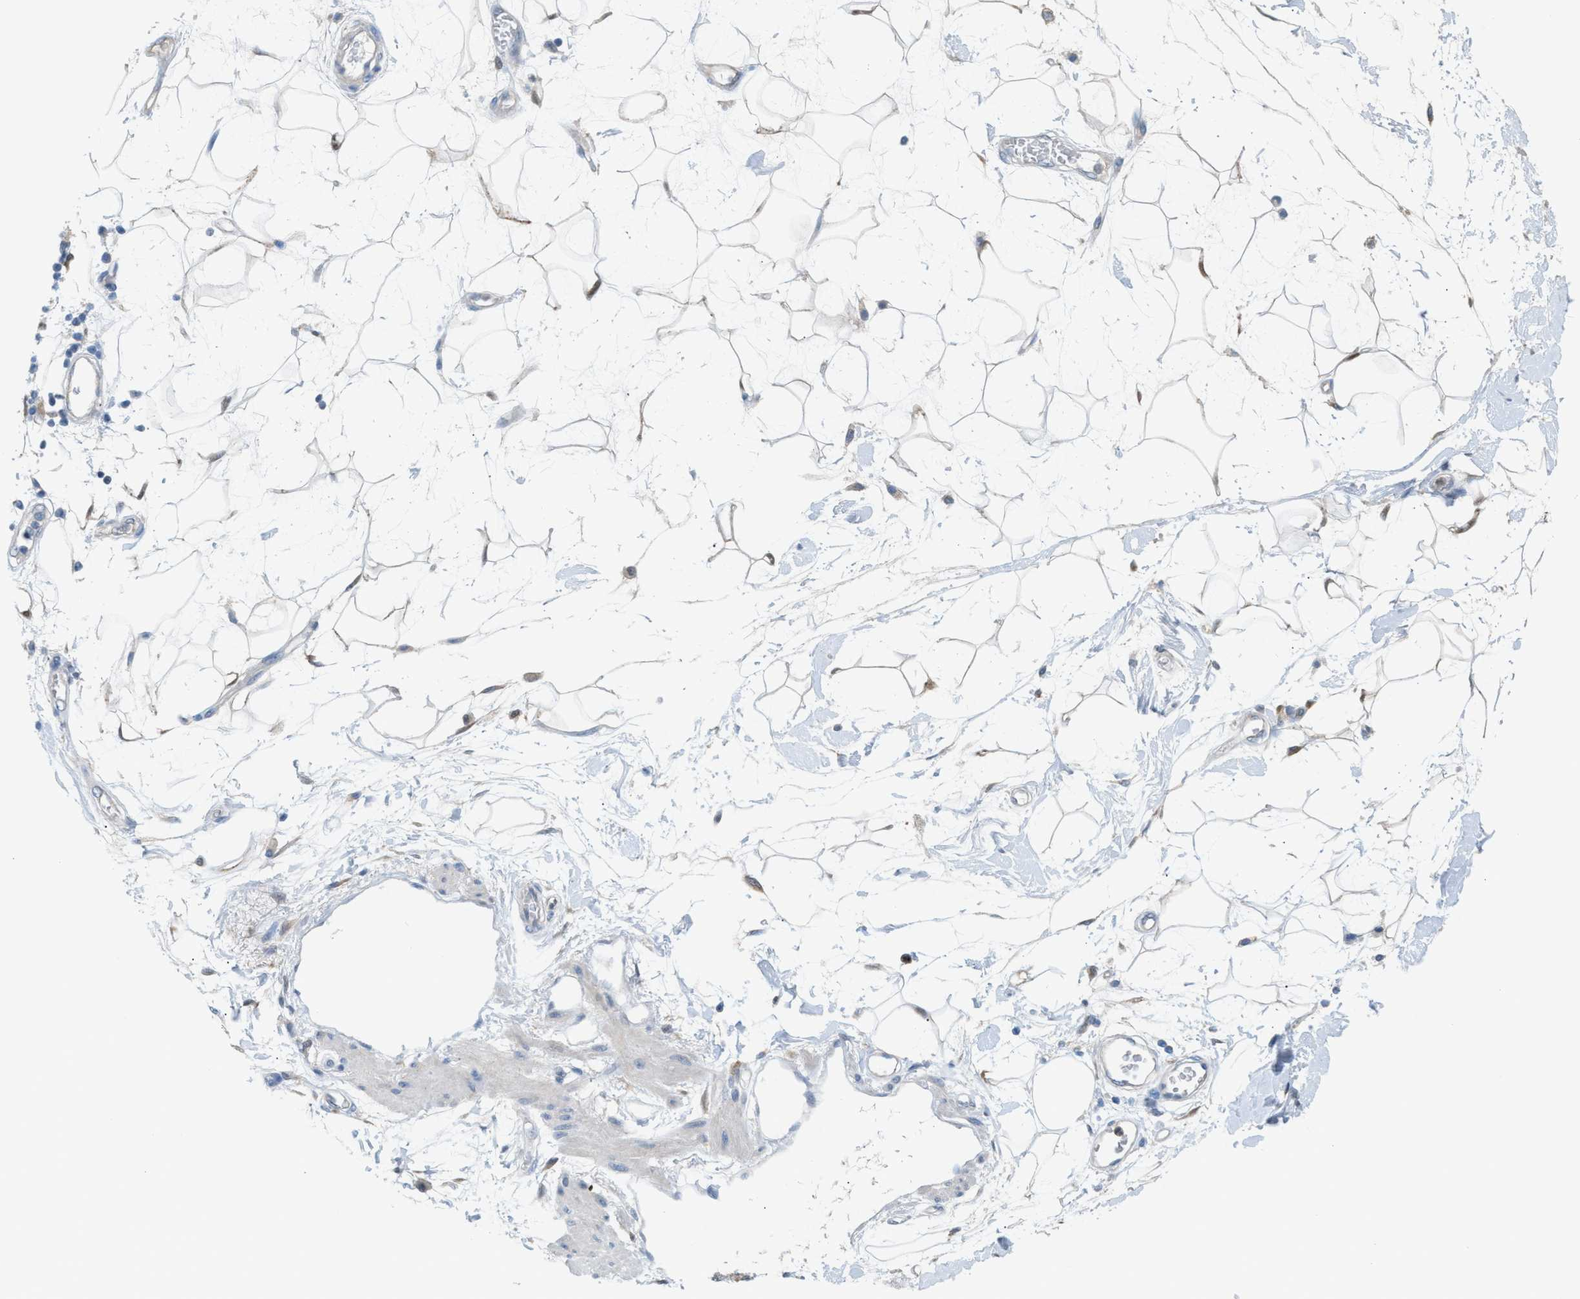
{"staining": {"intensity": "negative", "quantity": "none", "location": "none"}, "tissue": "adipose tissue", "cell_type": "Adipocytes", "image_type": "normal", "snomed": [{"axis": "morphology", "description": "Normal tissue, NOS"}, {"axis": "morphology", "description": "Adenocarcinoma, NOS"}, {"axis": "topography", "description": "Duodenum"}, {"axis": "topography", "description": "Peripheral nerve tissue"}], "caption": "A high-resolution image shows immunohistochemistry staining of normal adipose tissue, which shows no significant positivity in adipocytes. (DAB (3,3'-diaminobenzidine) IHC, high magnification).", "gene": "PPM1D", "patient": {"sex": "female", "age": 60}}